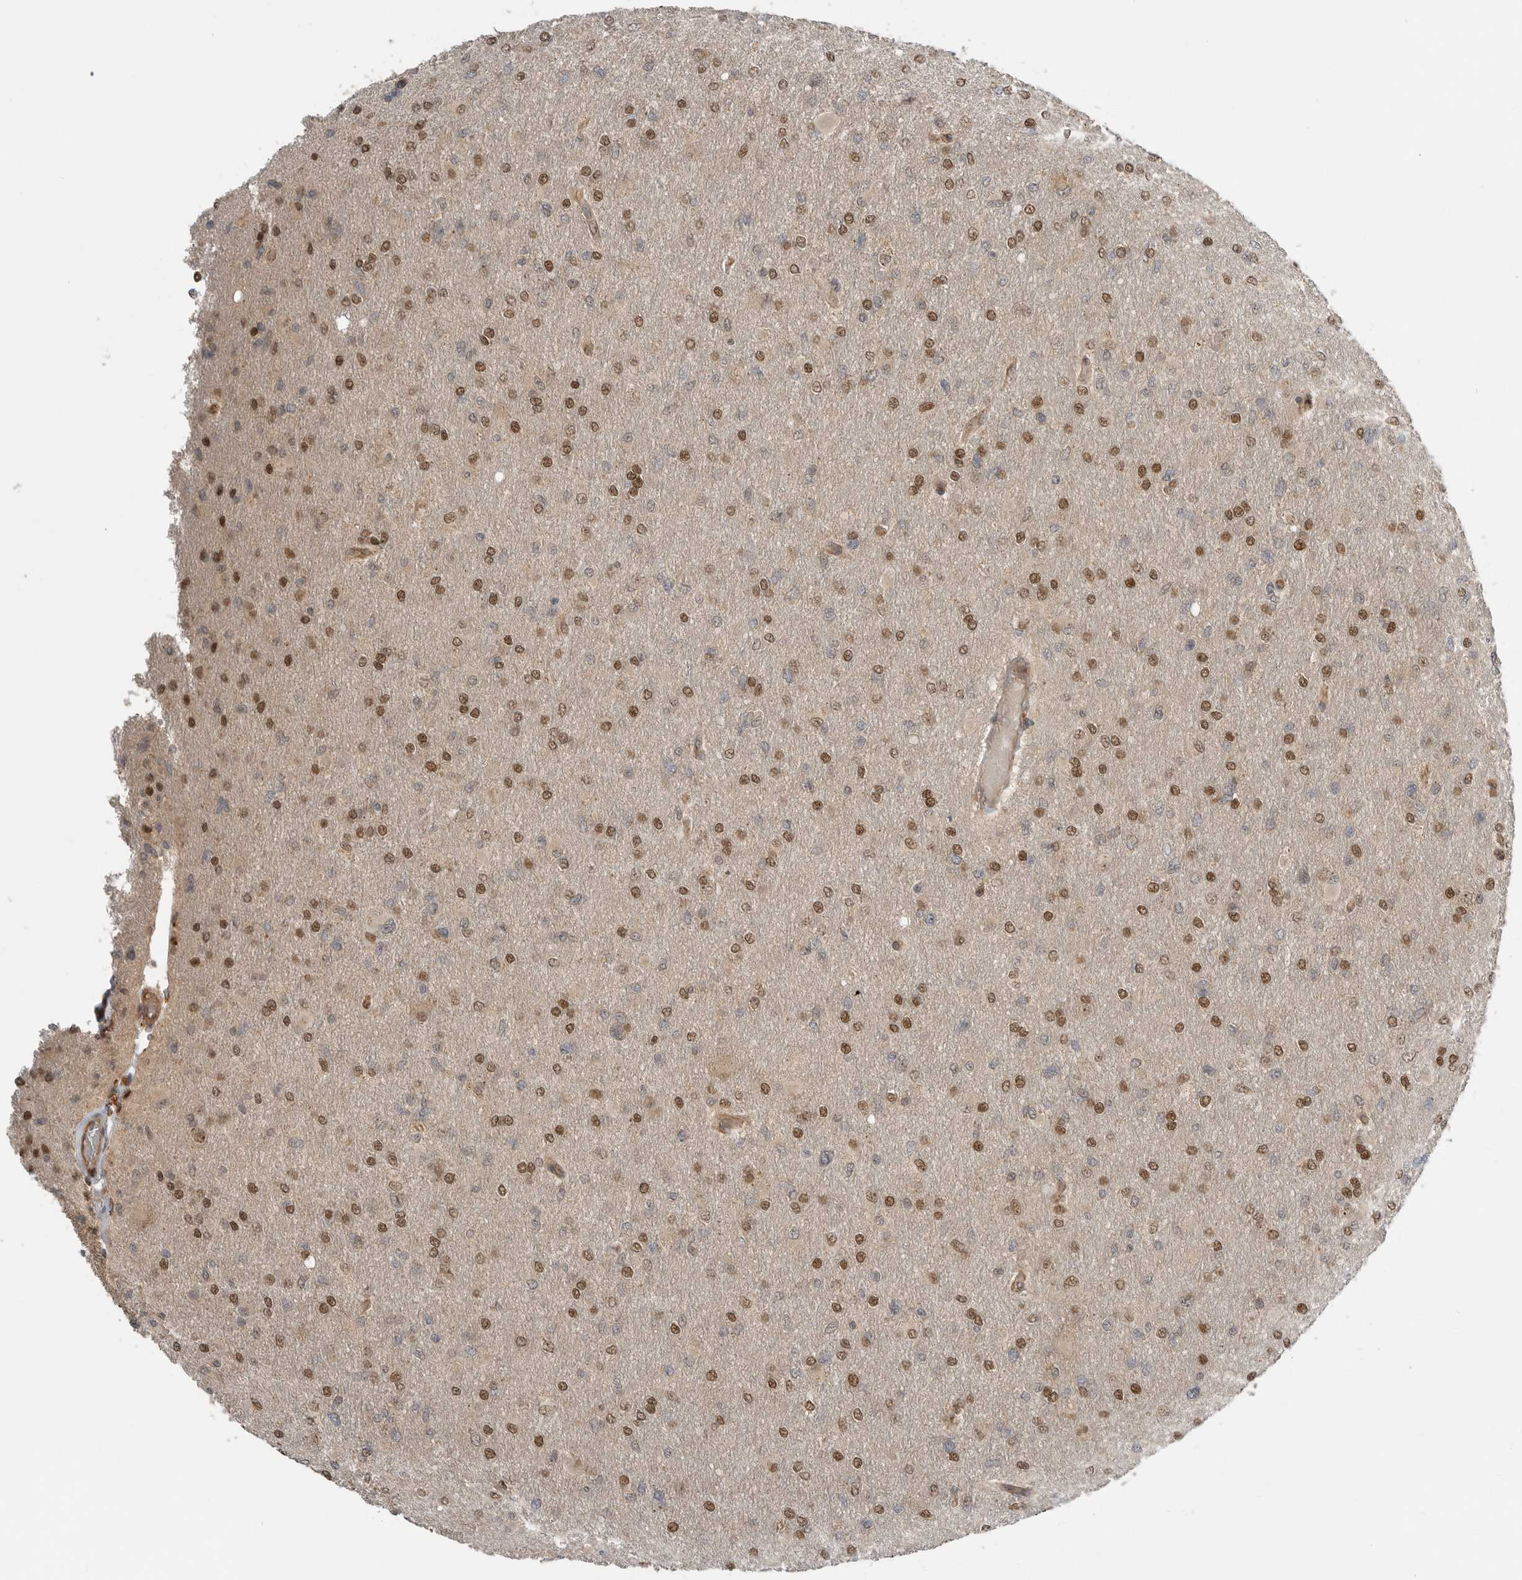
{"staining": {"intensity": "strong", "quantity": "25%-75%", "location": "nuclear"}, "tissue": "glioma", "cell_type": "Tumor cells", "image_type": "cancer", "snomed": [{"axis": "morphology", "description": "Glioma, malignant, High grade"}, {"axis": "topography", "description": "Cerebral cortex"}], "caption": "IHC photomicrograph of human high-grade glioma (malignant) stained for a protein (brown), which reveals high levels of strong nuclear expression in approximately 25%-75% of tumor cells.", "gene": "STRAP", "patient": {"sex": "female", "age": 36}}